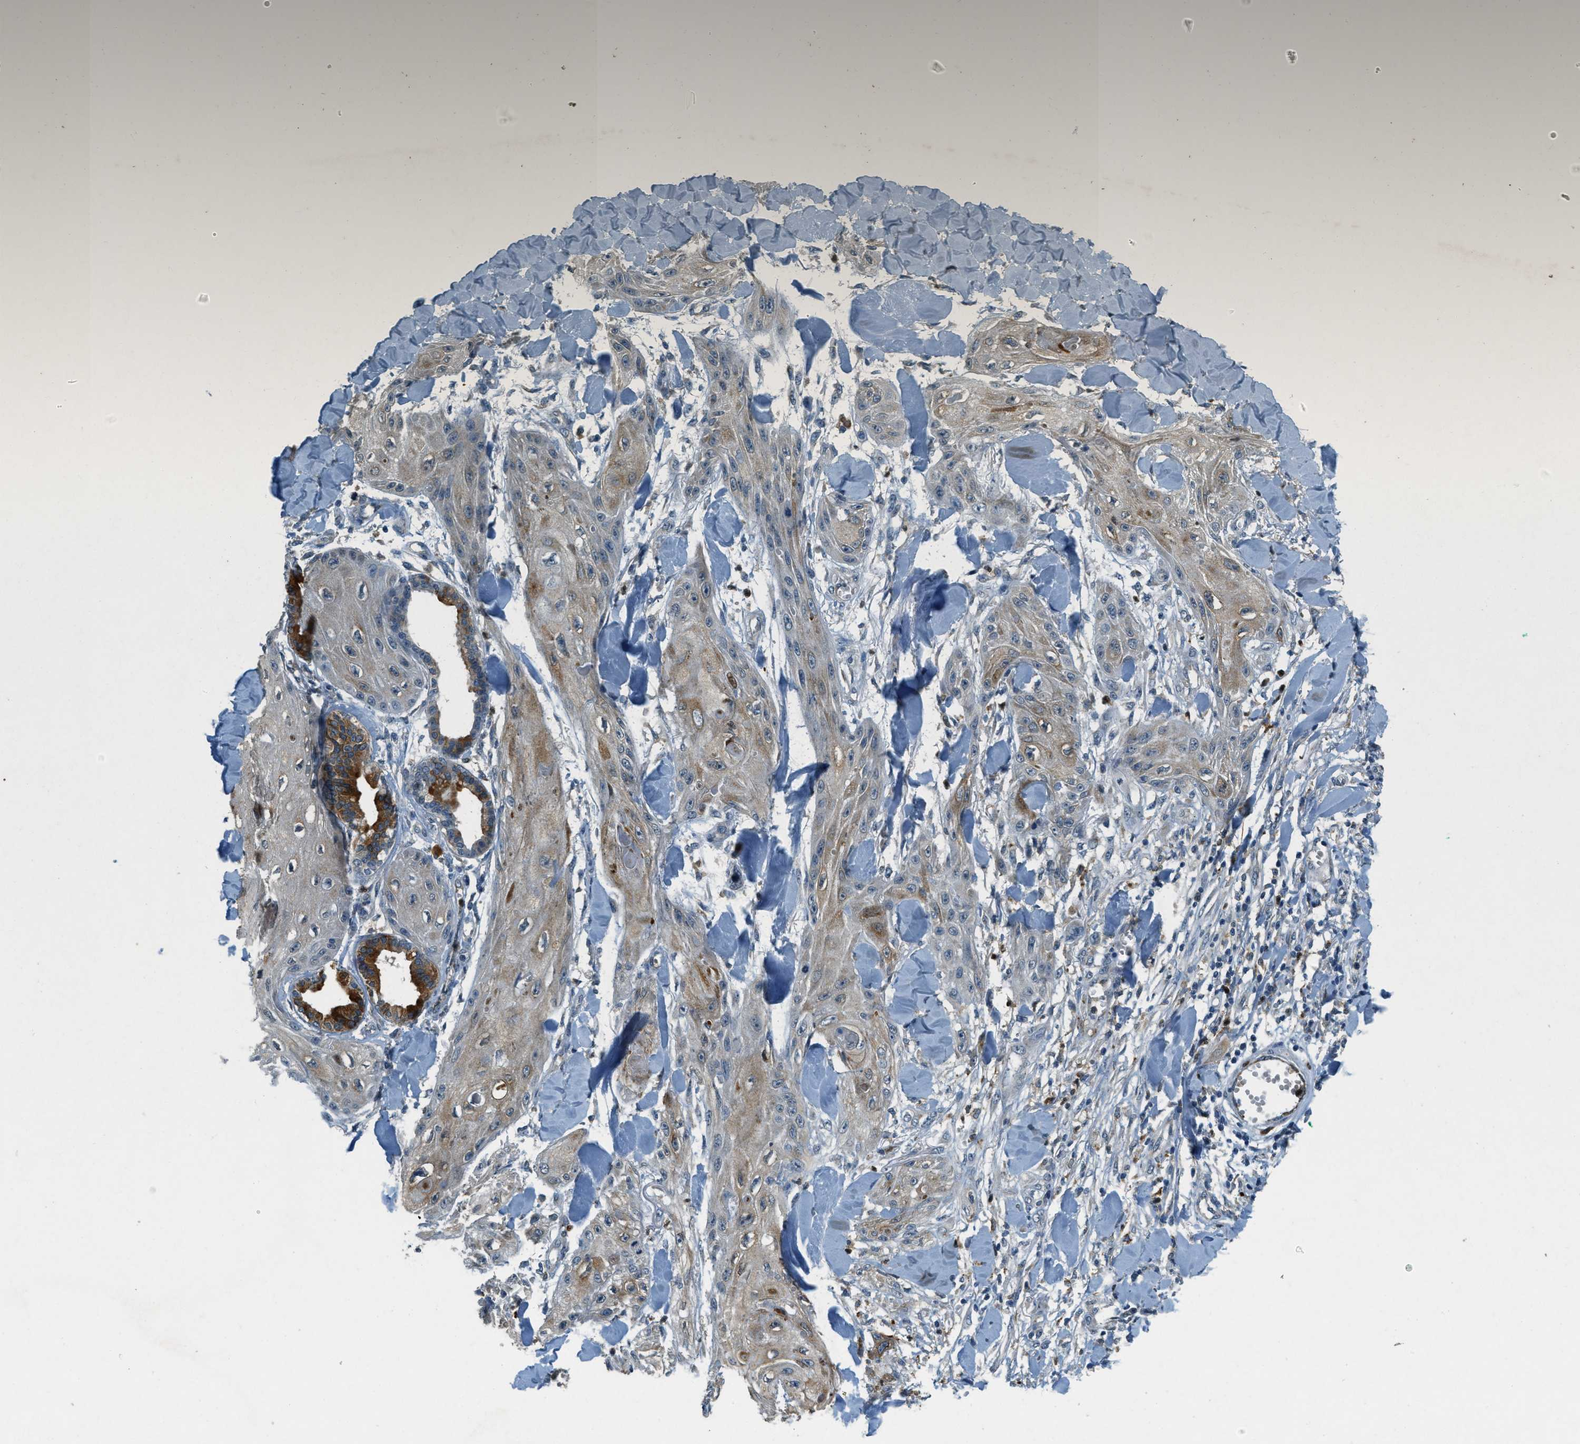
{"staining": {"intensity": "weak", "quantity": "25%-75%", "location": "cytoplasmic/membranous"}, "tissue": "skin cancer", "cell_type": "Tumor cells", "image_type": "cancer", "snomed": [{"axis": "morphology", "description": "Squamous cell carcinoma, NOS"}, {"axis": "topography", "description": "Skin"}], "caption": "Protein analysis of skin cancer (squamous cell carcinoma) tissue displays weak cytoplasmic/membranous expression in approximately 25%-75% of tumor cells. Nuclei are stained in blue.", "gene": "RAB3D", "patient": {"sex": "male", "age": 74}}